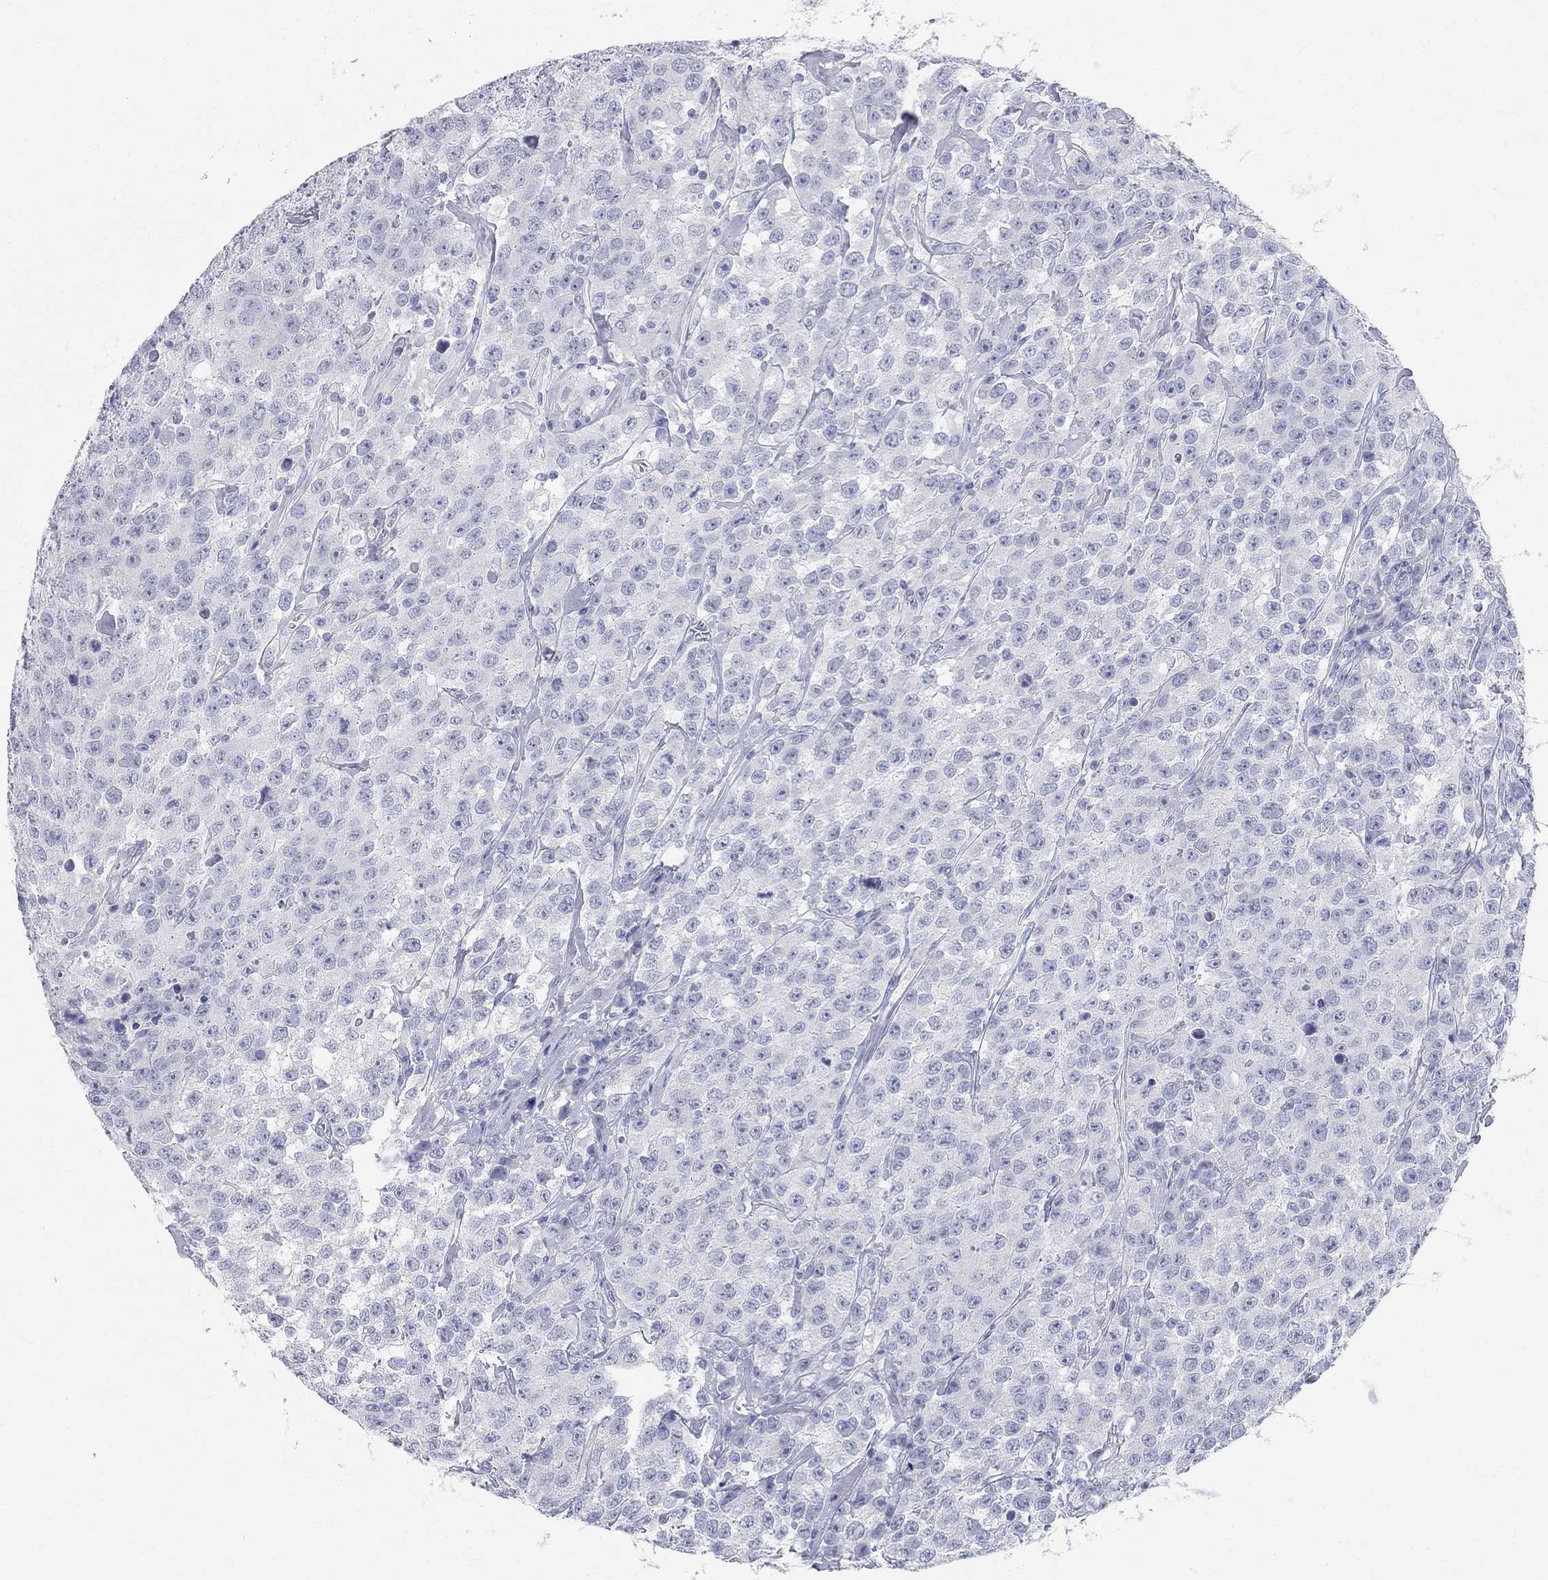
{"staining": {"intensity": "negative", "quantity": "none", "location": "none"}, "tissue": "testis cancer", "cell_type": "Tumor cells", "image_type": "cancer", "snomed": [{"axis": "morphology", "description": "Seminoma, NOS"}, {"axis": "topography", "description": "Testis"}], "caption": "DAB immunohistochemical staining of human testis cancer (seminoma) demonstrates no significant staining in tumor cells.", "gene": "AOX1", "patient": {"sex": "male", "age": 59}}